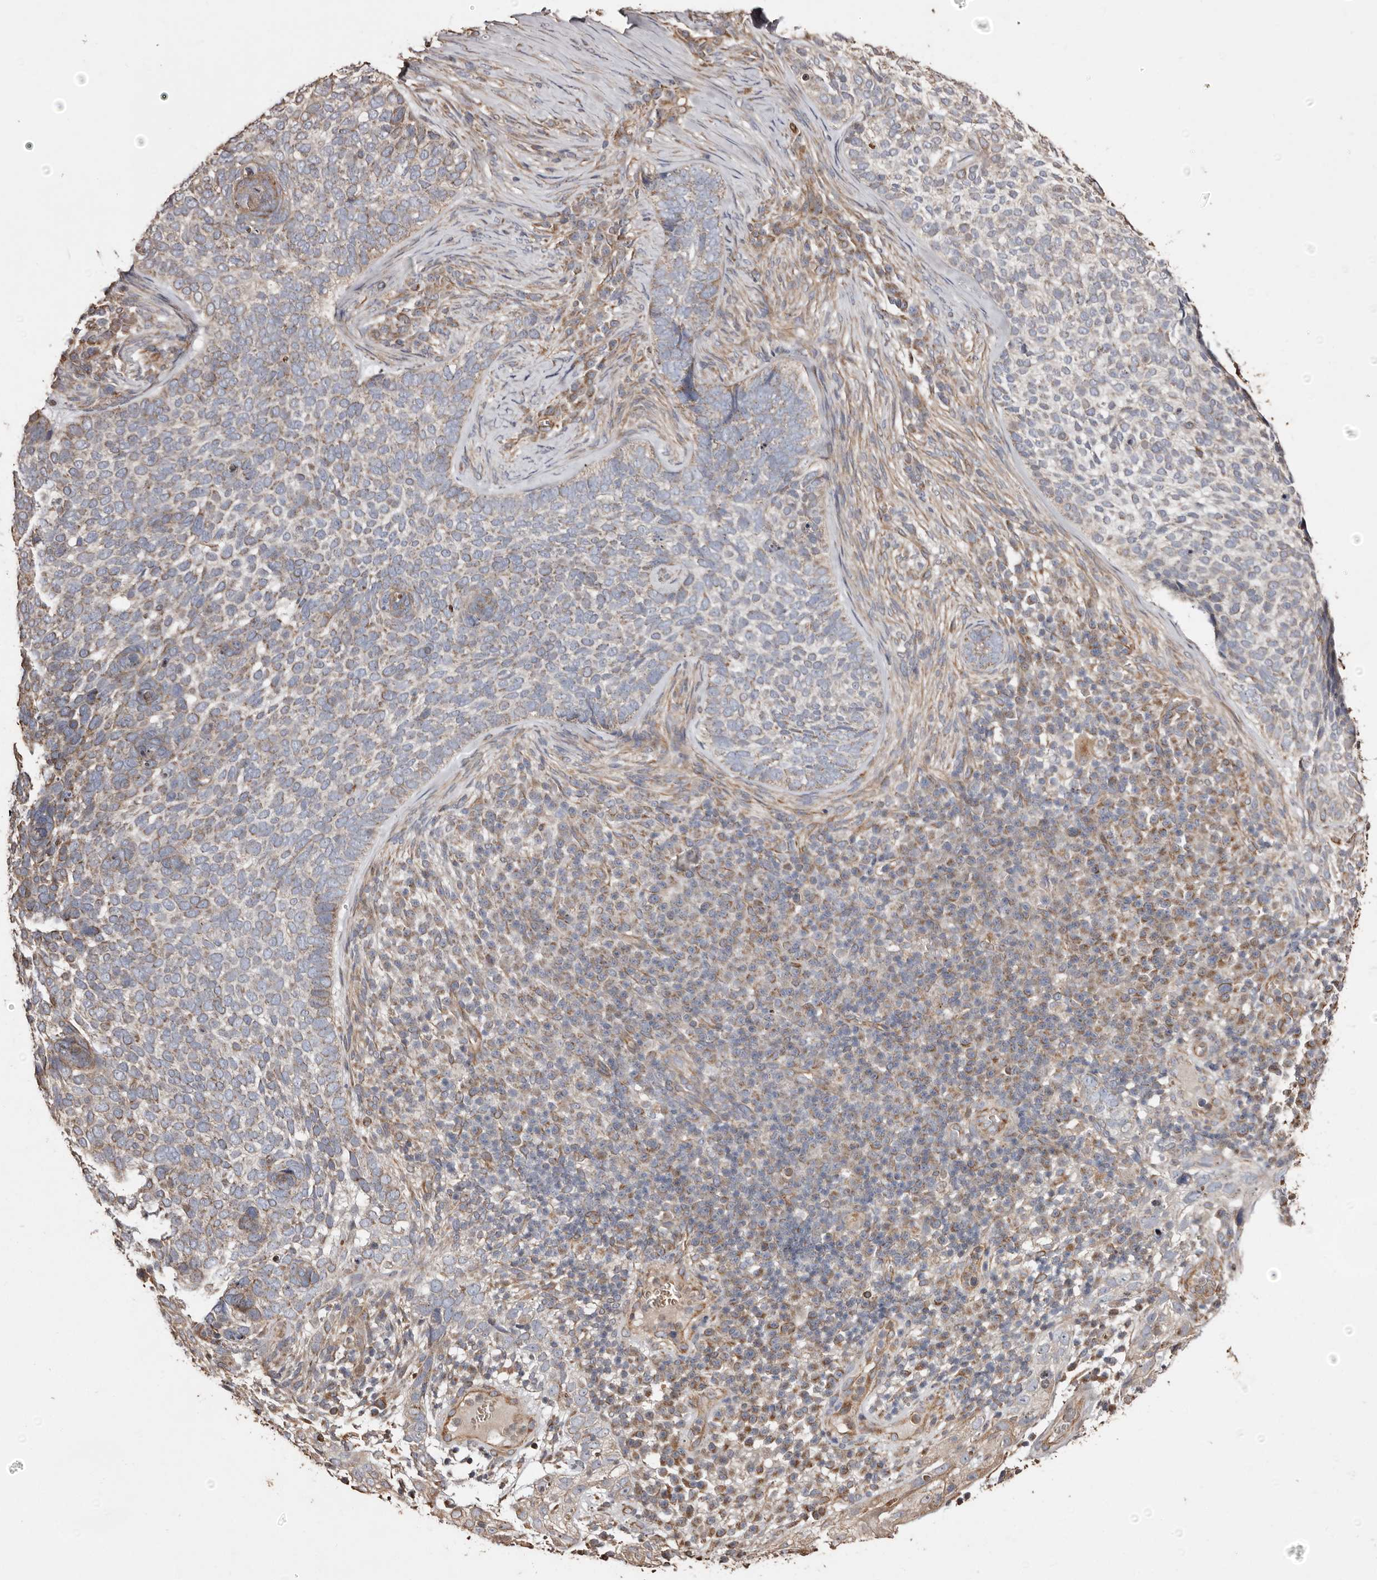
{"staining": {"intensity": "moderate", "quantity": "25%-75%", "location": "cytoplasmic/membranous"}, "tissue": "skin cancer", "cell_type": "Tumor cells", "image_type": "cancer", "snomed": [{"axis": "morphology", "description": "Basal cell carcinoma"}, {"axis": "topography", "description": "Skin"}], "caption": "Skin basal cell carcinoma stained for a protein (brown) reveals moderate cytoplasmic/membranous positive staining in about 25%-75% of tumor cells.", "gene": "MACC1", "patient": {"sex": "female", "age": 64}}